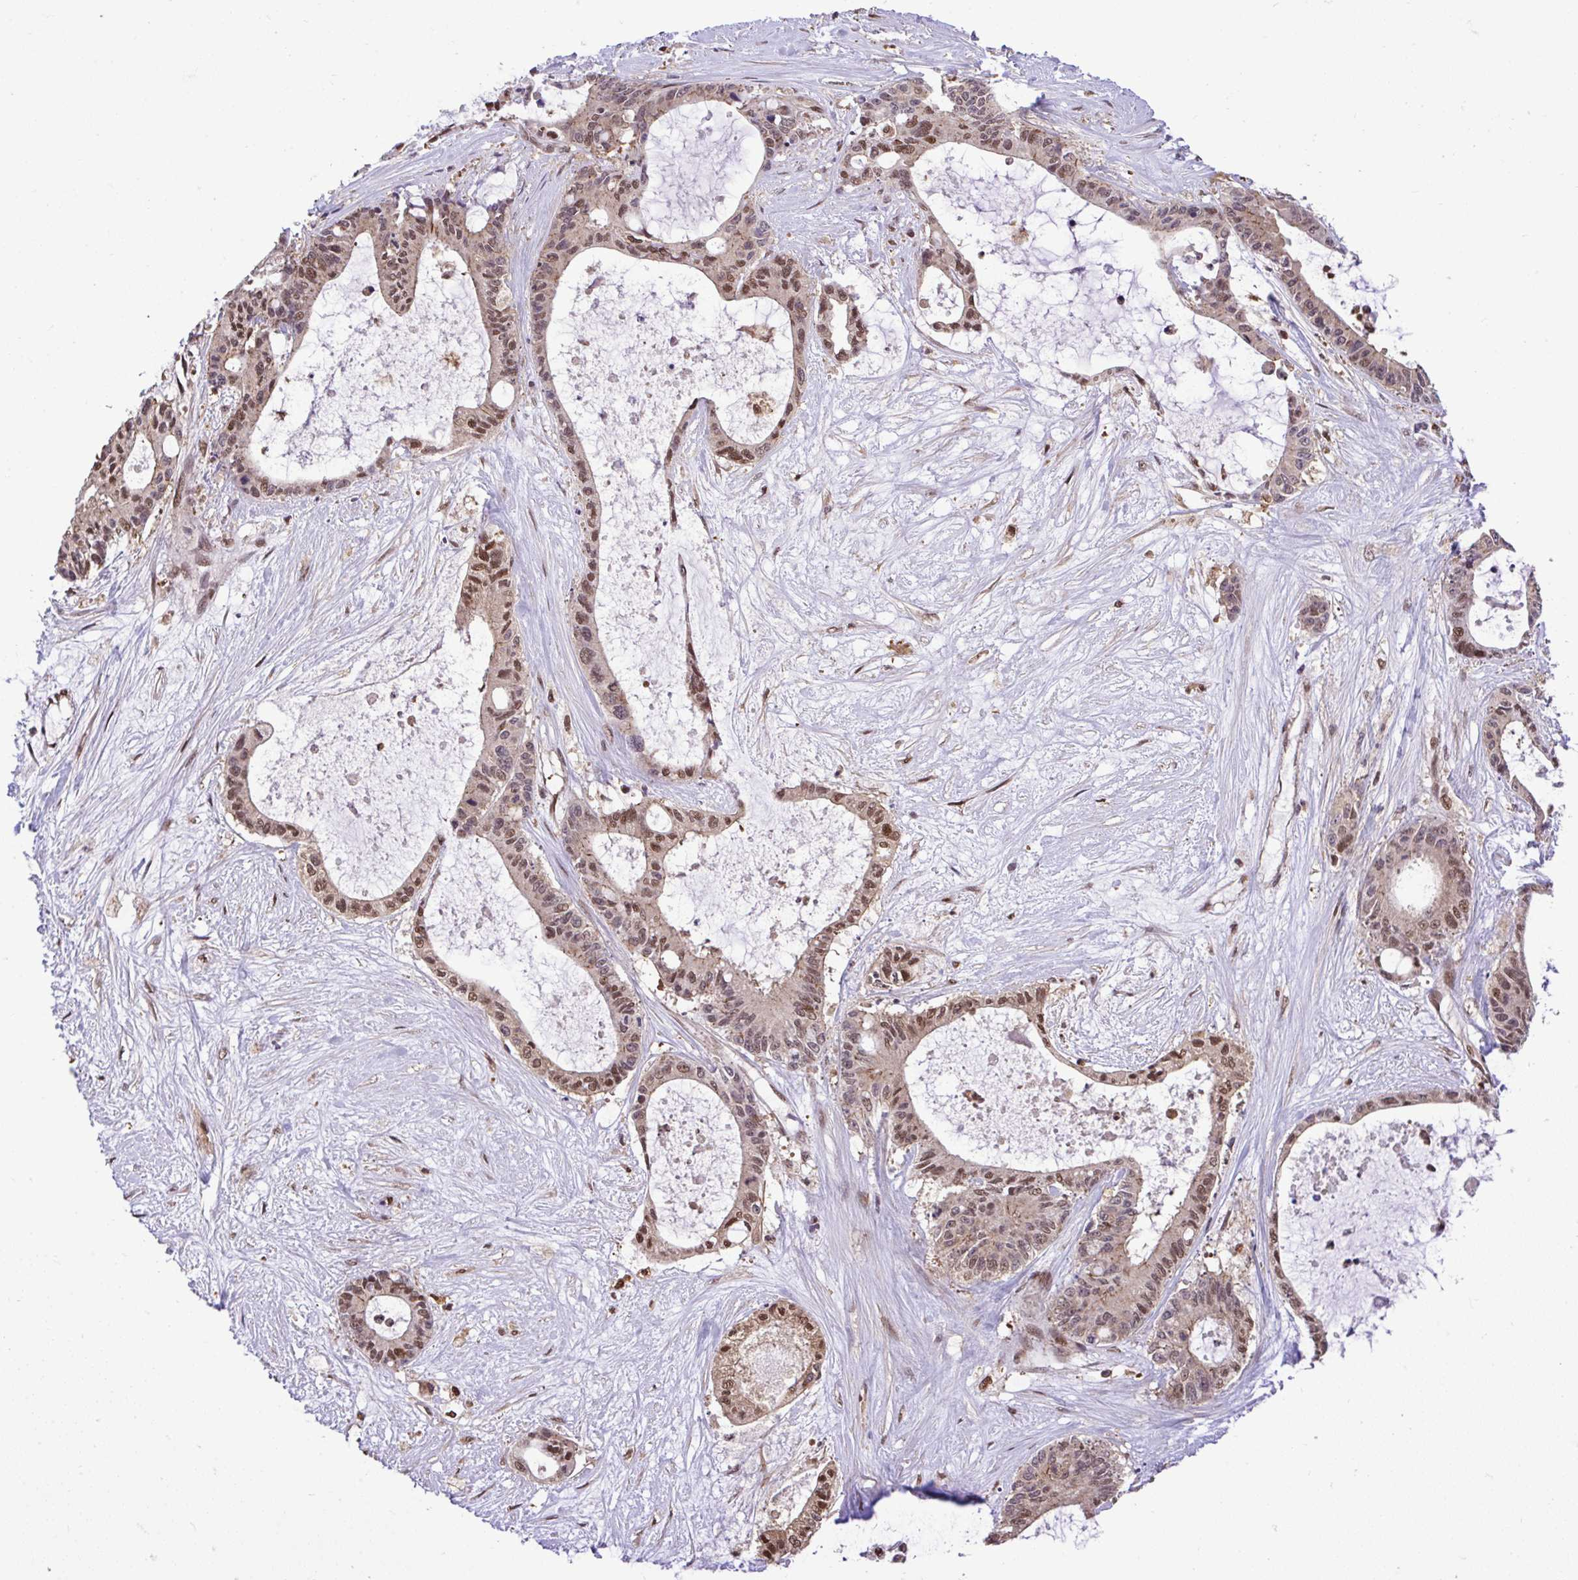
{"staining": {"intensity": "moderate", "quantity": ">75%", "location": "nuclear"}, "tissue": "liver cancer", "cell_type": "Tumor cells", "image_type": "cancer", "snomed": [{"axis": "morphology", "description": "Normal tissue, NOS"}, {"axis": "morphology", "description": "Cholangiocarcinoma"}, {"axis": "topography", "description": "Liver"}, {"axis": "topography", "description": "Peripheral nerve tissue"}], "caption": "Liver cancer tissue displays moderate nuclear positivity in about >75% of tumor cells", "gene": "GLIS3", "patient": {"sex": "female", "age": 73}}